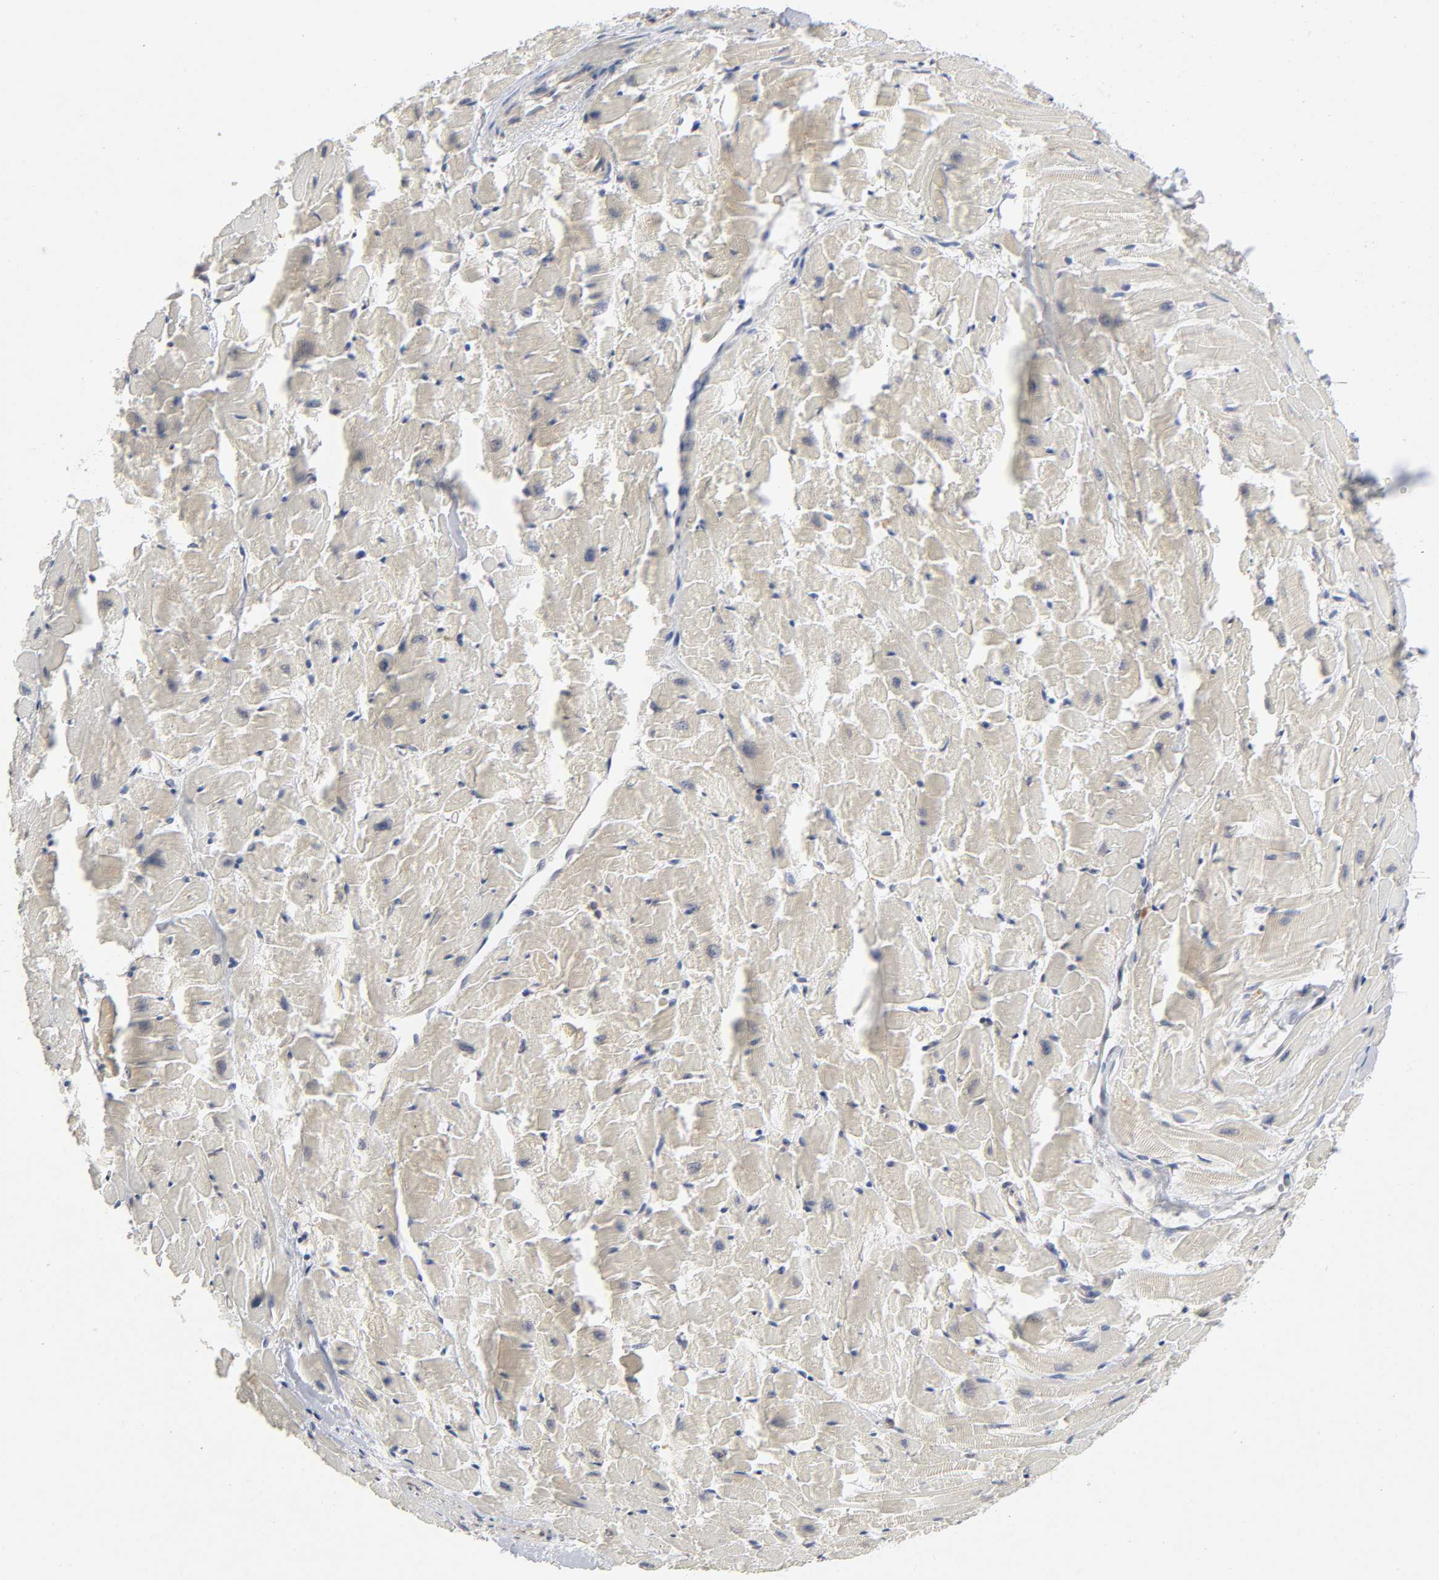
{"staining": {"intensity": "negative", "quantity": "none", "location": "none"}, "tissue": "heart muscle", "cell_type": "Cardiomyocytes", "image_type": "normal", "snomed": [{"axis": "morphology", "description": "Normal tissue, NOS"}, {"axis": "topography", "description": "Heart"}], "caption": "This image is of unremarkable heart muscle stained with immunohistochemistry (IHC) to label a protein in brown with the nuclei are counter-stained blue. There is no expression in cardiomyocytes.", "gene": "IQCJ", "patient": {"sex": "female", "age": 19}}